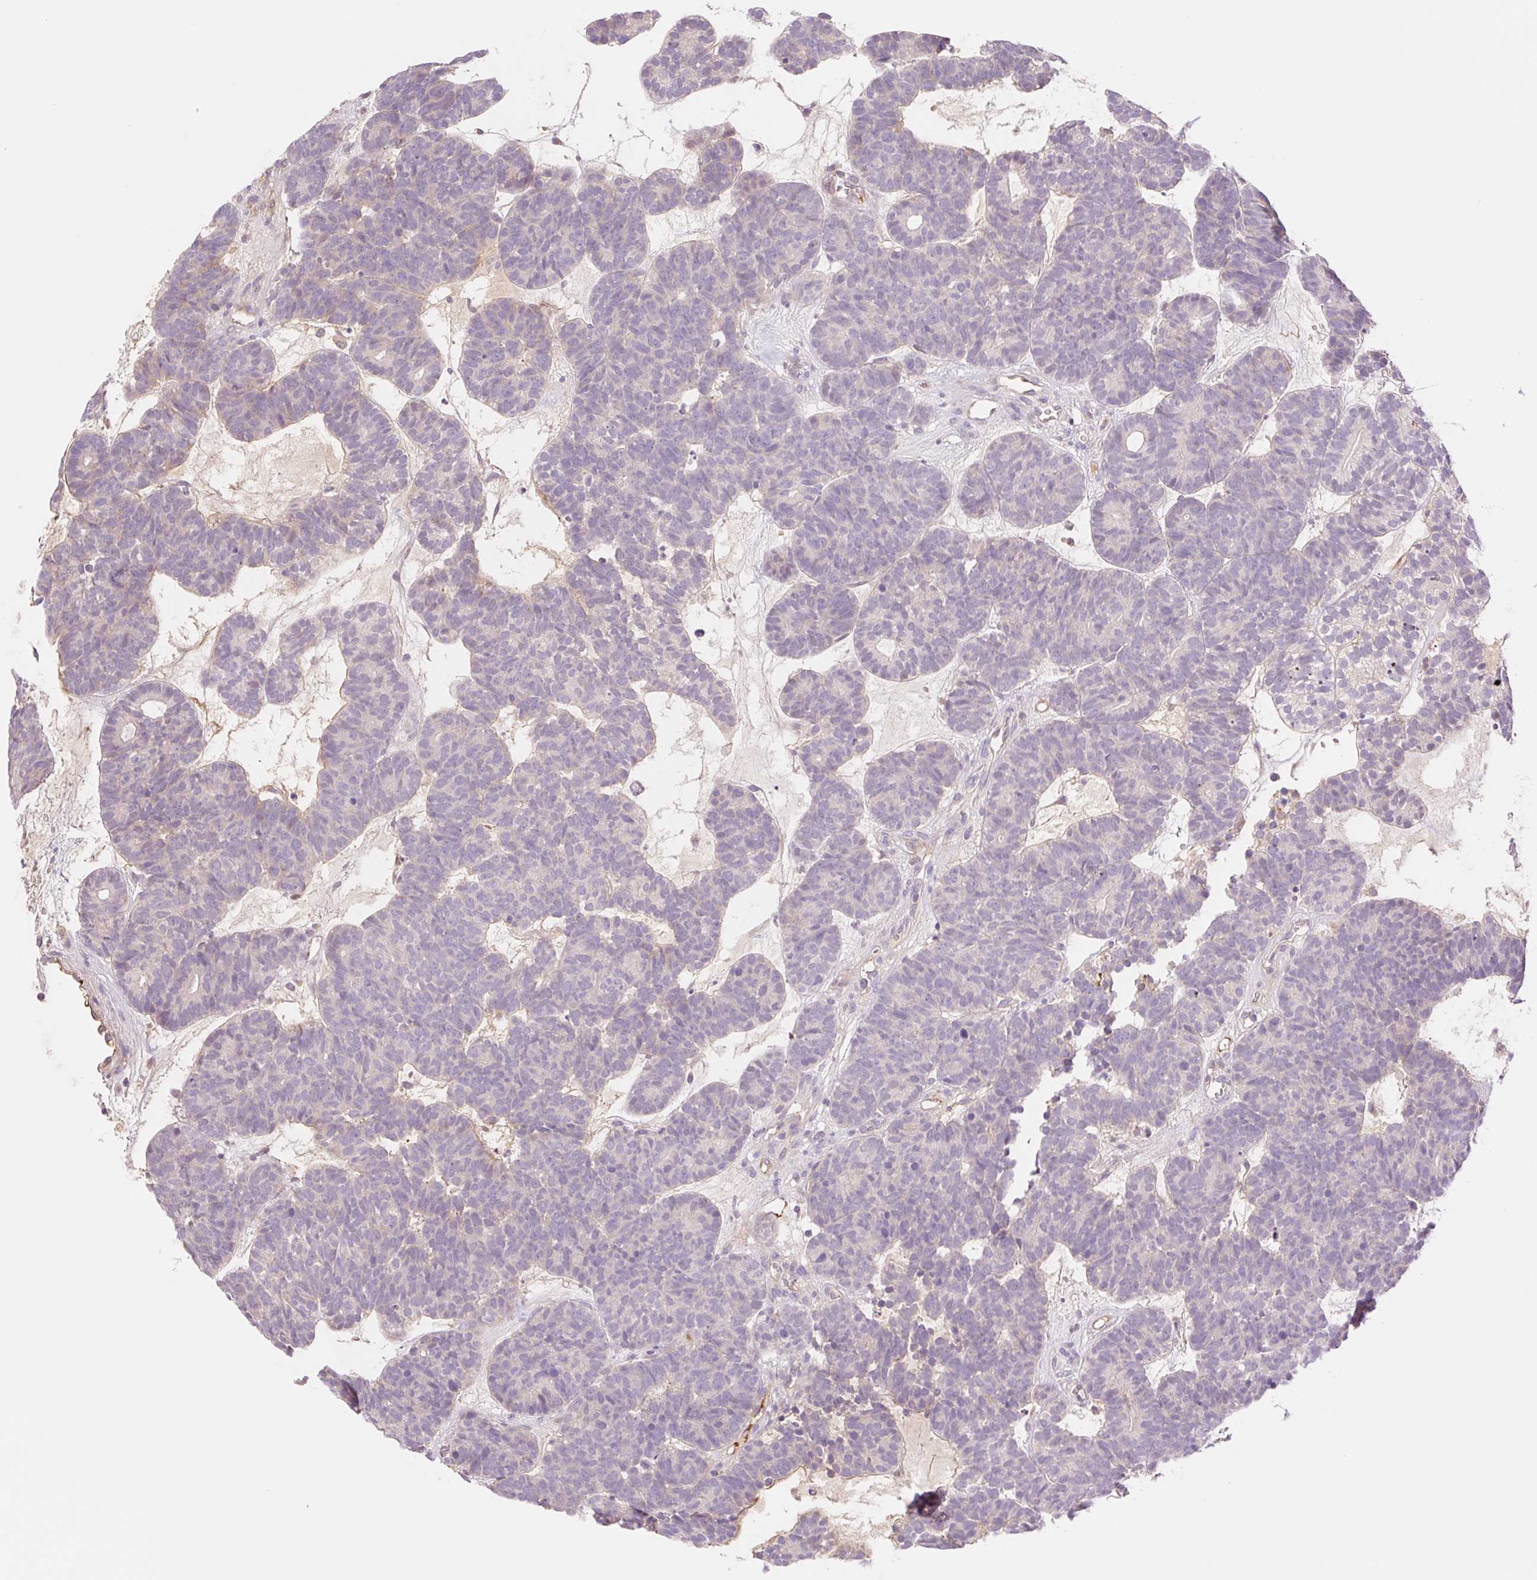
{"staining": {"intensity": "negative", "quantity": "none", "location": "none"}, "tissue": "head and neck cancer", "cell_type": "Tumor cells", "image_type": "cancer", "snomed": [{"axis": "morphology", "description": "Adenocarcinoma, NOS"}, {"axis": "topography", "description": "Head-Neck"}], "caption": "Tumor cells show no significant expression in adenocarcinoma (head and neck). (Stains: DAB immunohistochemistry (IHC) with hematoxylin counter stain, Microscopy: brightfield microscopy at high magnification).", "gene": "HEBP1", "patient": {"sex": "female", "age": 81}}